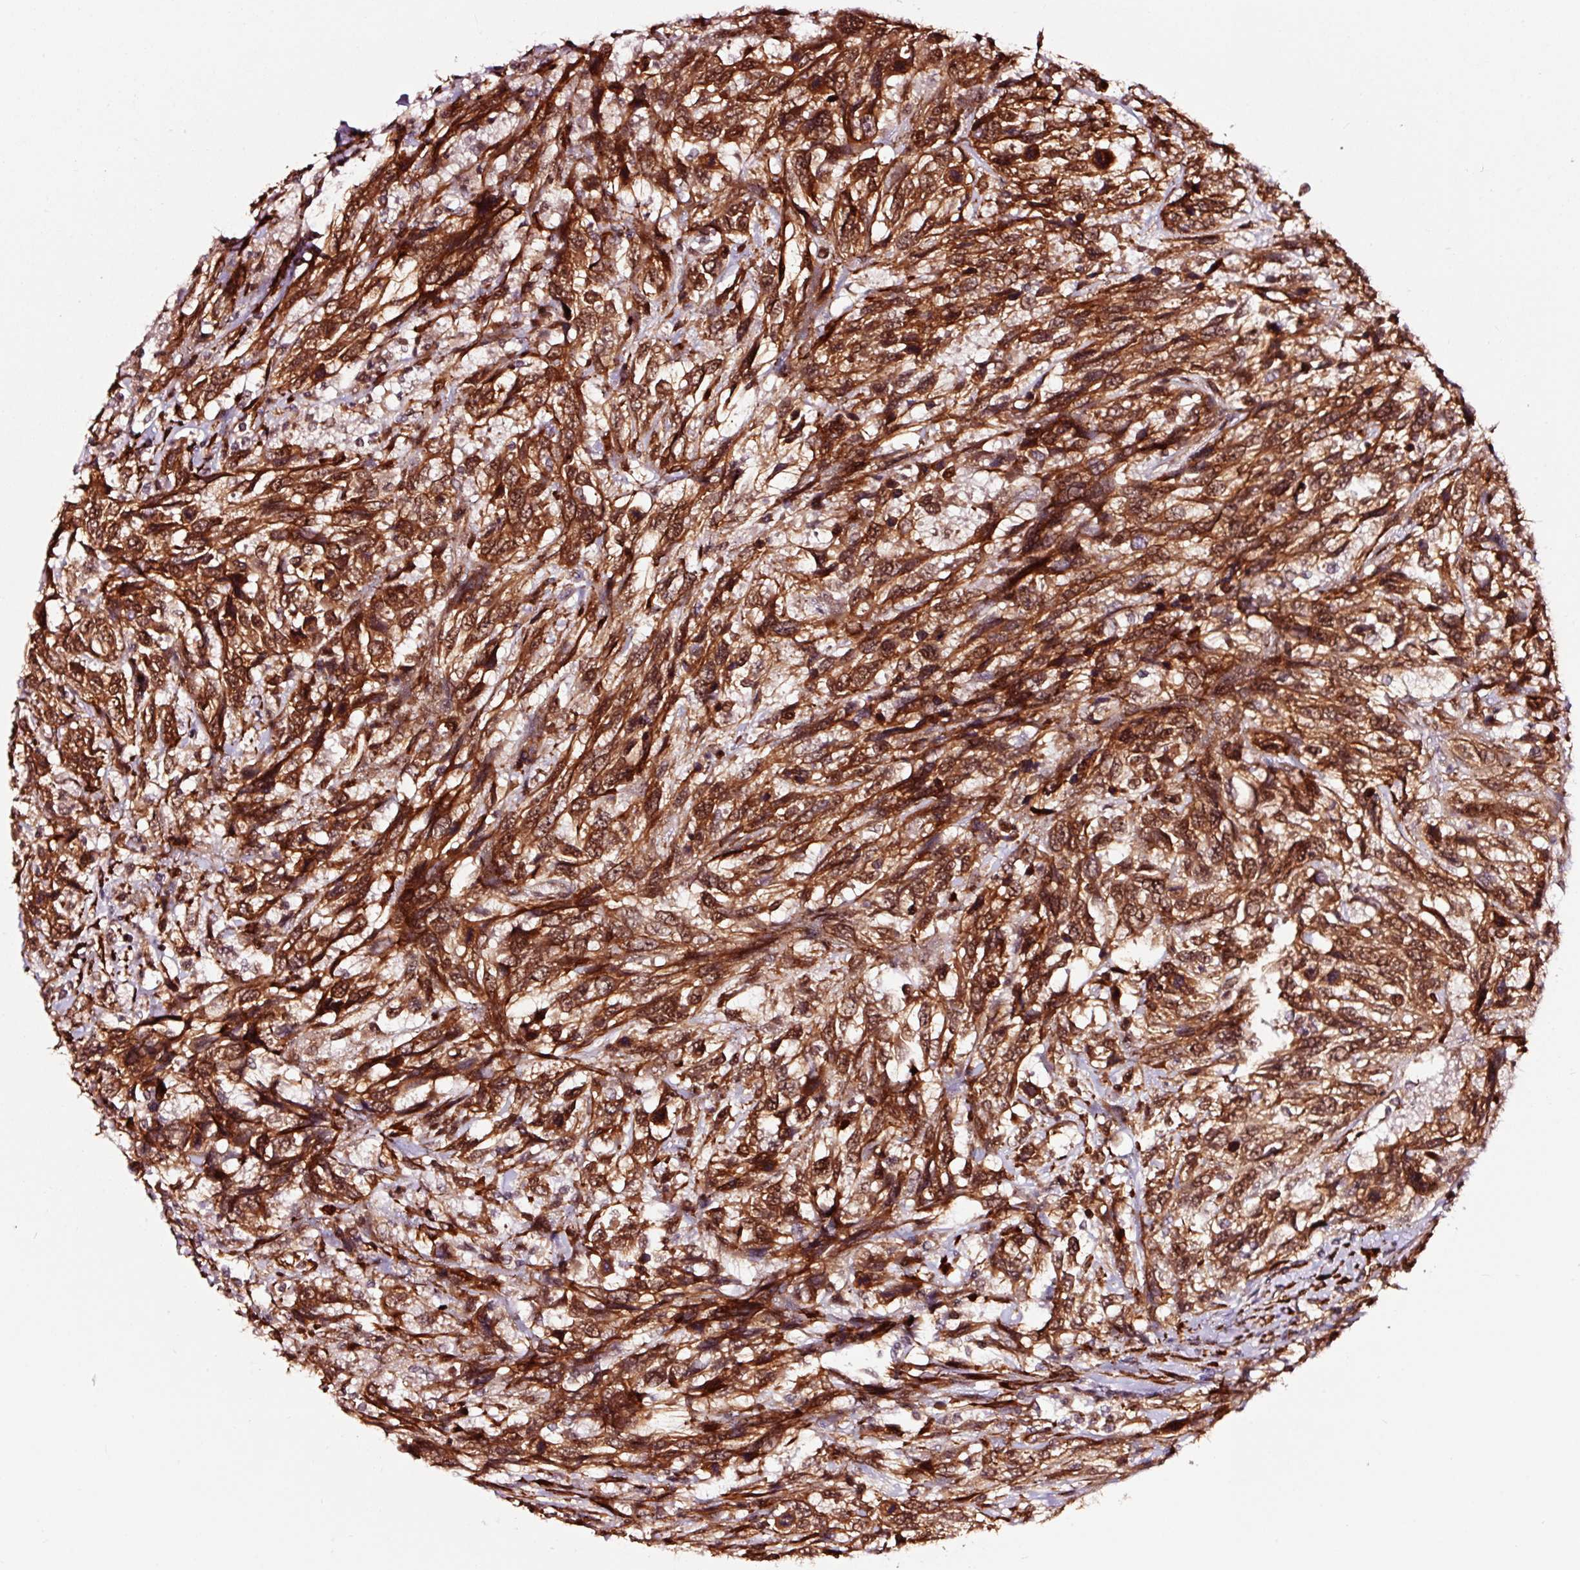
{"staining": {"intensity": "strong", "quantity": ">75%", "location": "nuclear"}, "tissue": "urothelial cancer", "cell_type": "Tumor cells", "image_type": "cancer", "snomed": [{"axis": "morphology", "description": "Urothelial carcinoma, High grade"}, {"axis": "topography", "description": "Urinary bladder"}], "caption": "About >75% of tumor cells in human urothelial carcinoma (high-grade) demonstrate strong nuclear protein staining as visualized by brown immunohistochemical staining.", "gene": "TPM1", "patient": {"sex": "female", "age": 70}}